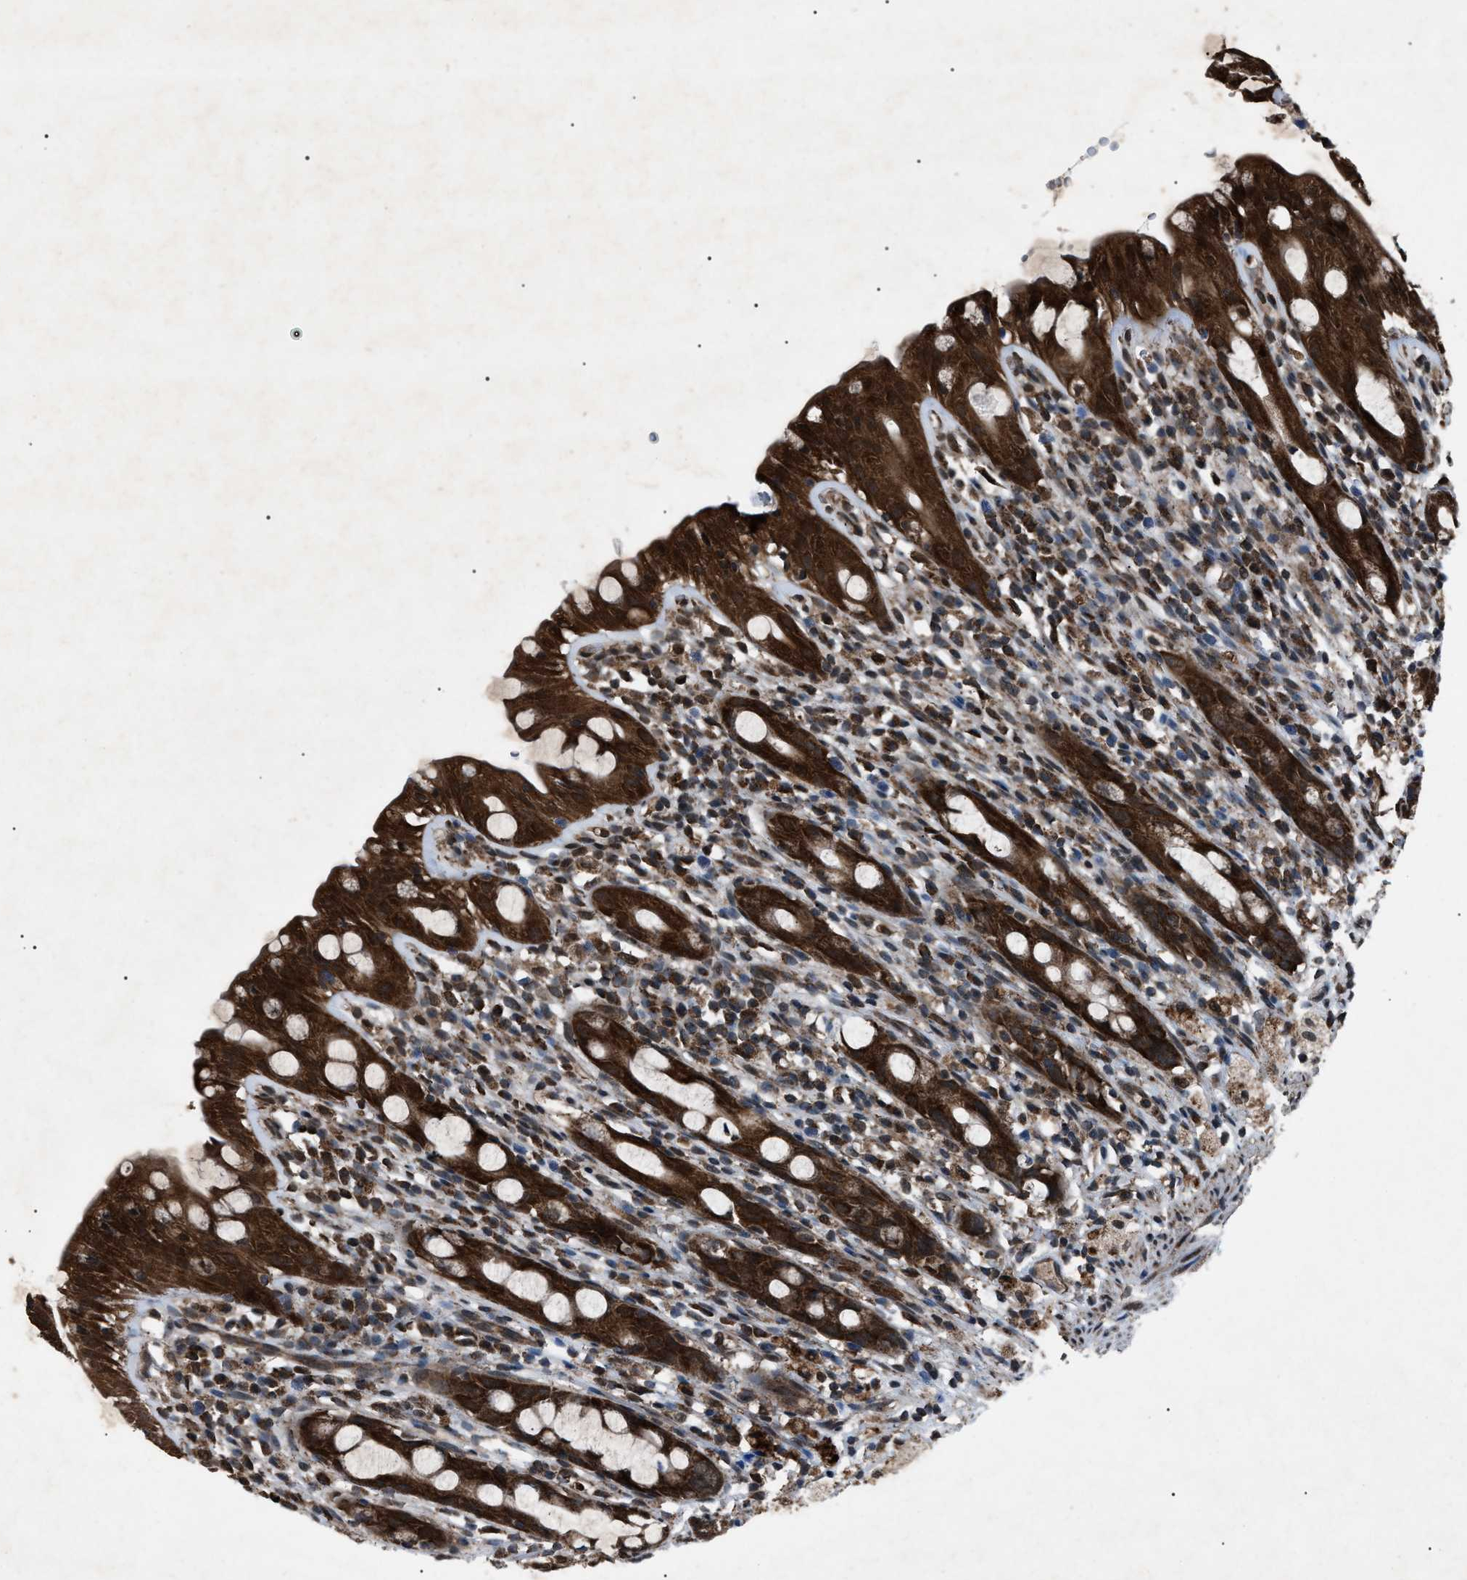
{"staining": {"intensity": "strong", "quantity": ">75%", "location": "cytoplasmic/membranous,nuclear"}, "tissue": "rectum", "cell_type": "Glandular cells", "image_type": "normal", "snomed": [{"axis": "morphology", "description": "Normal tissue, NOS"}, {"axis": "topography", "description": "Rectum"}], "caption": "Immunohistochemistry (IHC) (DAB (3,3'-diaminobenzidine)) staining of benign rectum exhibits strong cytoplasmic/membranous,nuclear protein expression in approximately >75% of glandular cells.", "gene": "ZFAND2A", "patient": {"sex": "male", "age": 44}}